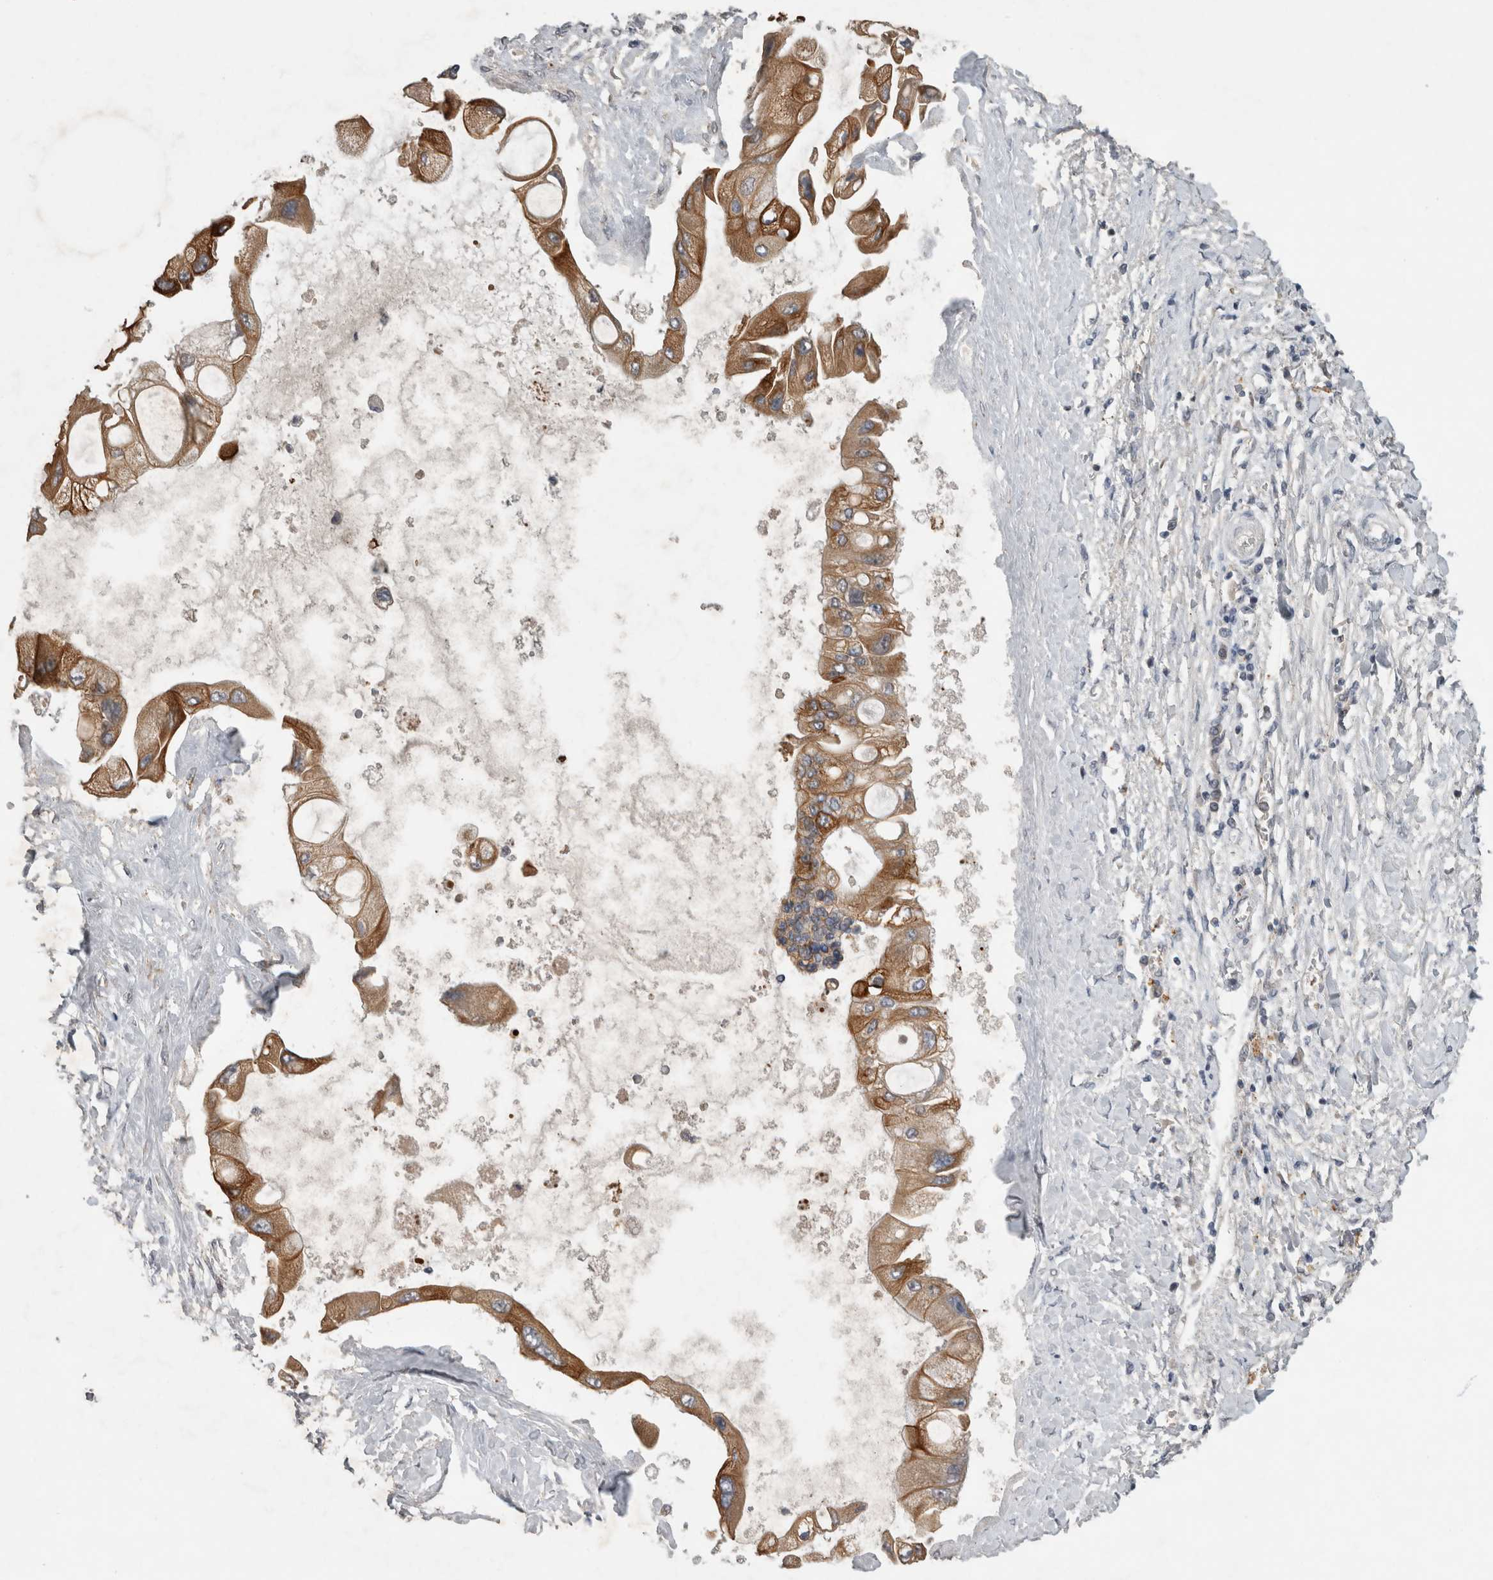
{"staining": {"intensity": "moderate", "quantity": ">75%", "location": "cytoplasmic/membranous"}, "tissue": "liver cancer", "cell_type": "Tumor cells", "image_type": "cancer", "snomed": [{"axis": "morphology", "description": "Cholangiocarcinoma"}, {"axis": "topography", "description": "Liver"}], "caption": "A histopathology image of liver cancer (cholangiocarcinoma) stained for a protein demonstrates moderate cytoplasmic/membranous brown staining in tumor cells.", "gene": "RHPN1", "patient": {"sex": "male", "age": 50}}